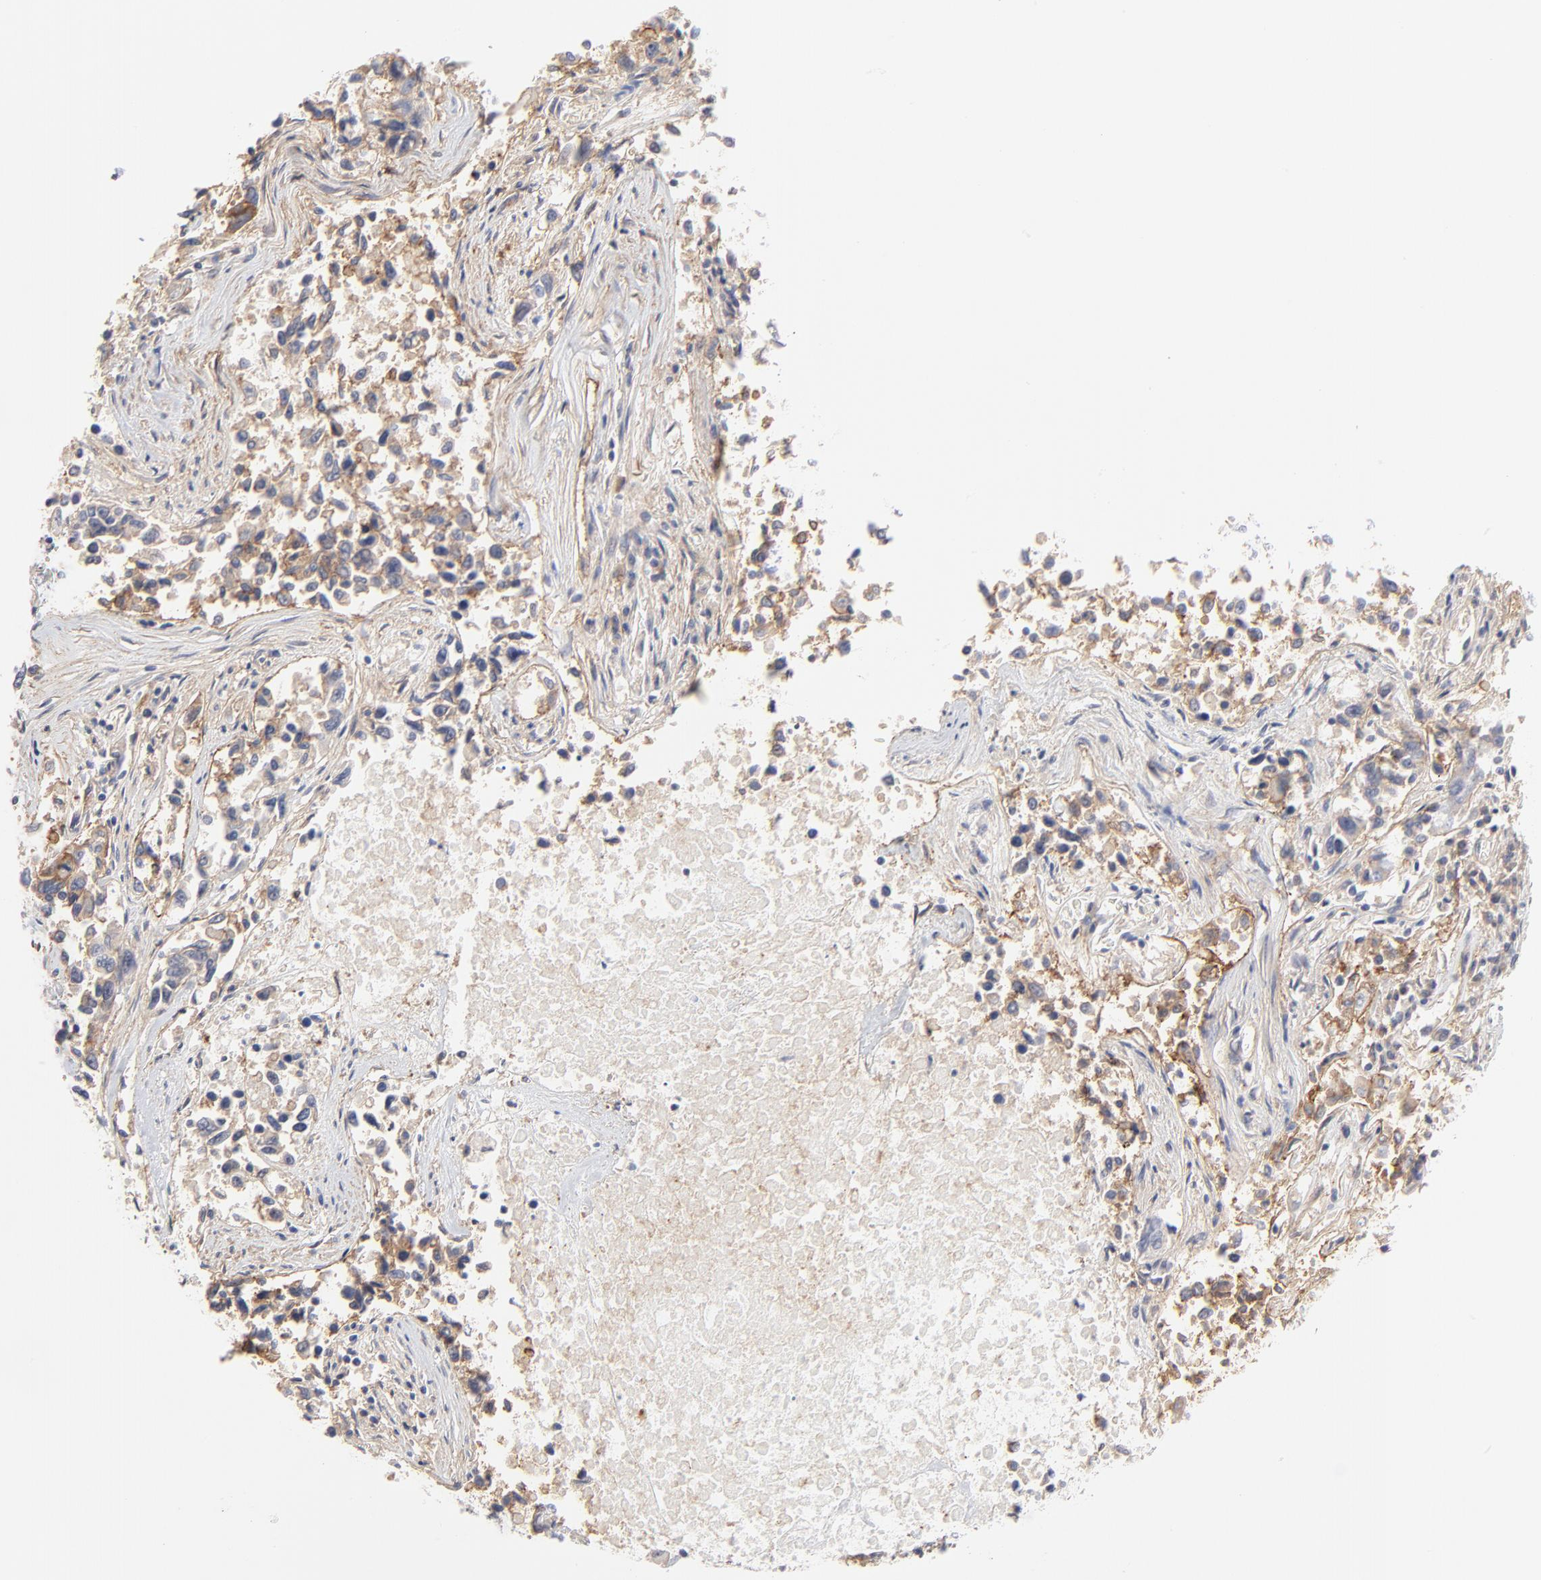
{"staining": {"intensity": "moderate", "quantity": "<25%", "location": "cytoplasmic/membranous"}, "tissue": "lung cancer", "cell_type": "Tumor cells", "image_type": "cancer", "snomed": [{"axis": "morphology", "description": "Adenocarcinoma, NOS"}, {"axis": "topography", "description": "Lung"}], "caption": "The histopathology image displays immunohistochemical staining of lung cancer. There is moderate cytoplasmic/membranous staining is seen in approximately <25% of tumor cells. Nuclei are stained in blue.", "gene": "SLC16A1", "patient": {"sex": "male", "age": 84}}